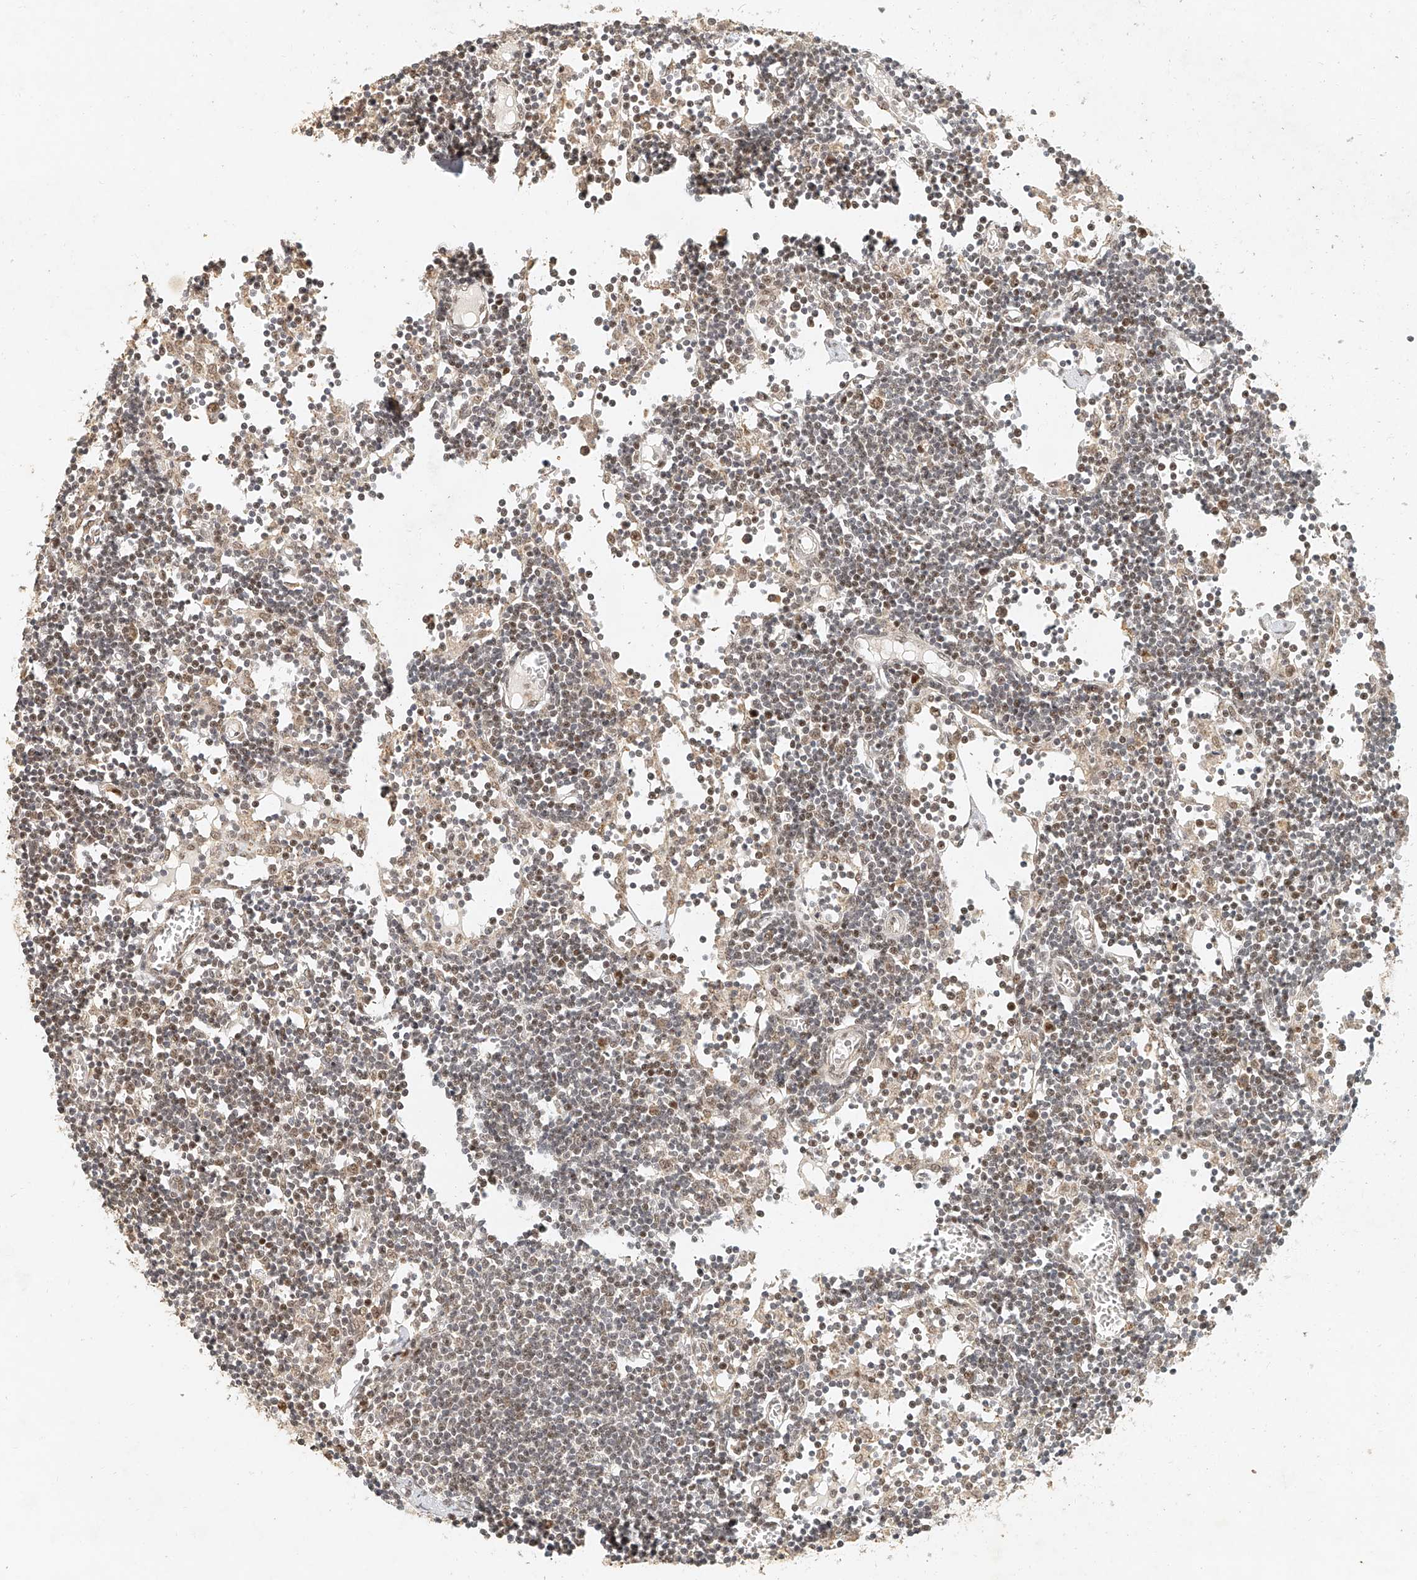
{"staining": {"intensity": "weak", "quantity": ">75%", "location": "cytoplasmic/membranous"}, "tissue": "lymph node", "cell_type": "Germinal center cells", "image_type": "normal", "snomed": [{"axis": "morphology", "description": "Normal tissue, NOS"}, {"axis": "topography", "description": "Lymph node"}], "caption": "Protein analysis of unremarkable lymph node demonstrates weak cytoplasmic/membranous staining in approximately >75% of germinal center cells.", "gene": "CXorf58", "patient": {"sex": "female", "age": 11}}